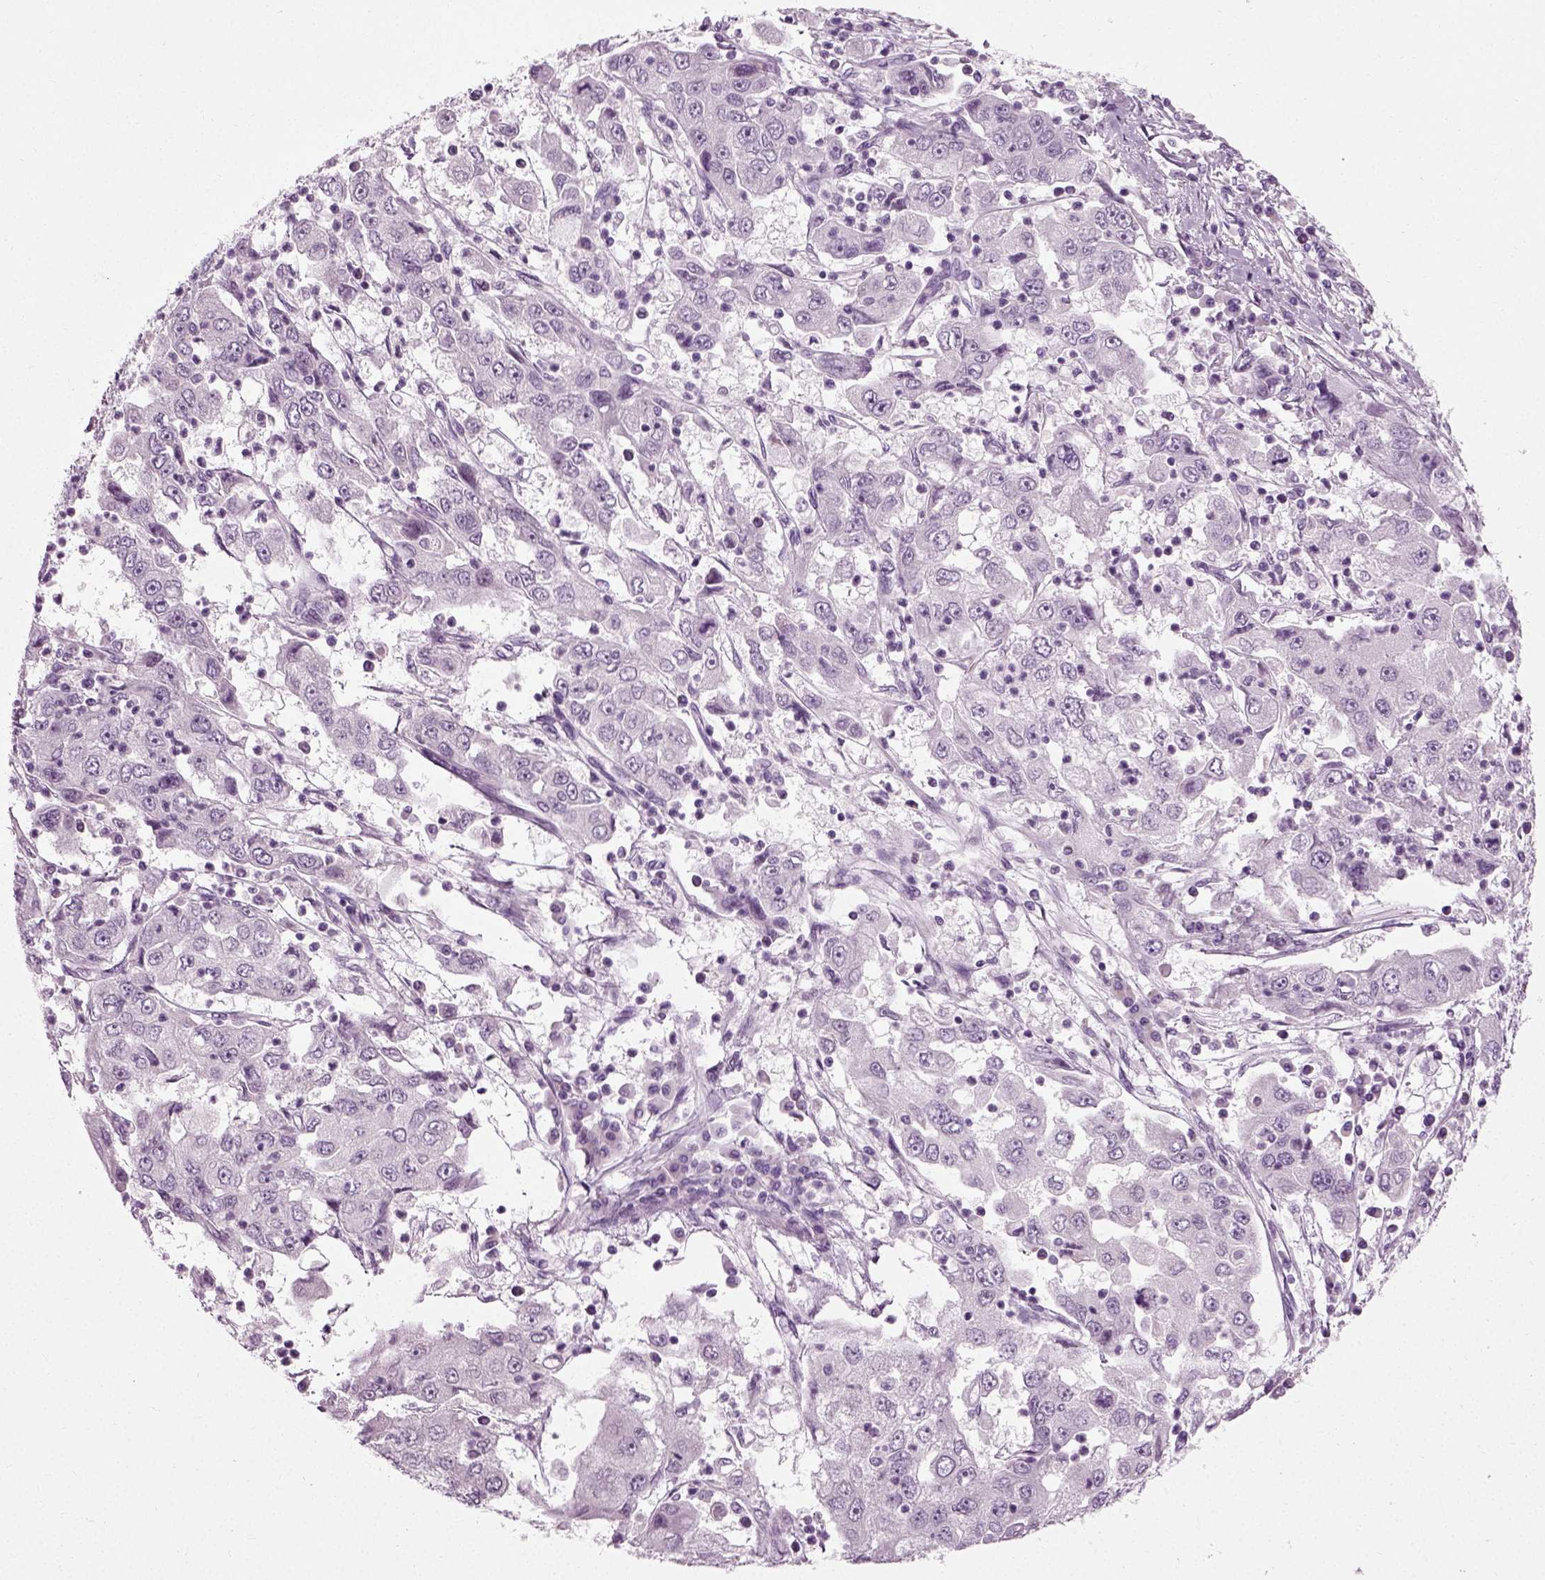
{"staining": {"intensity": "negative", "quantity": "none", "location": "none"}, "tissue": "cervical cancer", "cell_type": "Tumor cells", "image_type": "cancer", "snomed": [{"axis": "morphology", "description": "Squamous cell carcinoma, NOS"}, {"axis": "topography", "description": "Cervix"}], "caption": "The image exhibits no staining of tumor cells in squamous cell carcinoma (cervical).", "gene": "SCG5", "patient": {"sex": "female", "age": 36}}